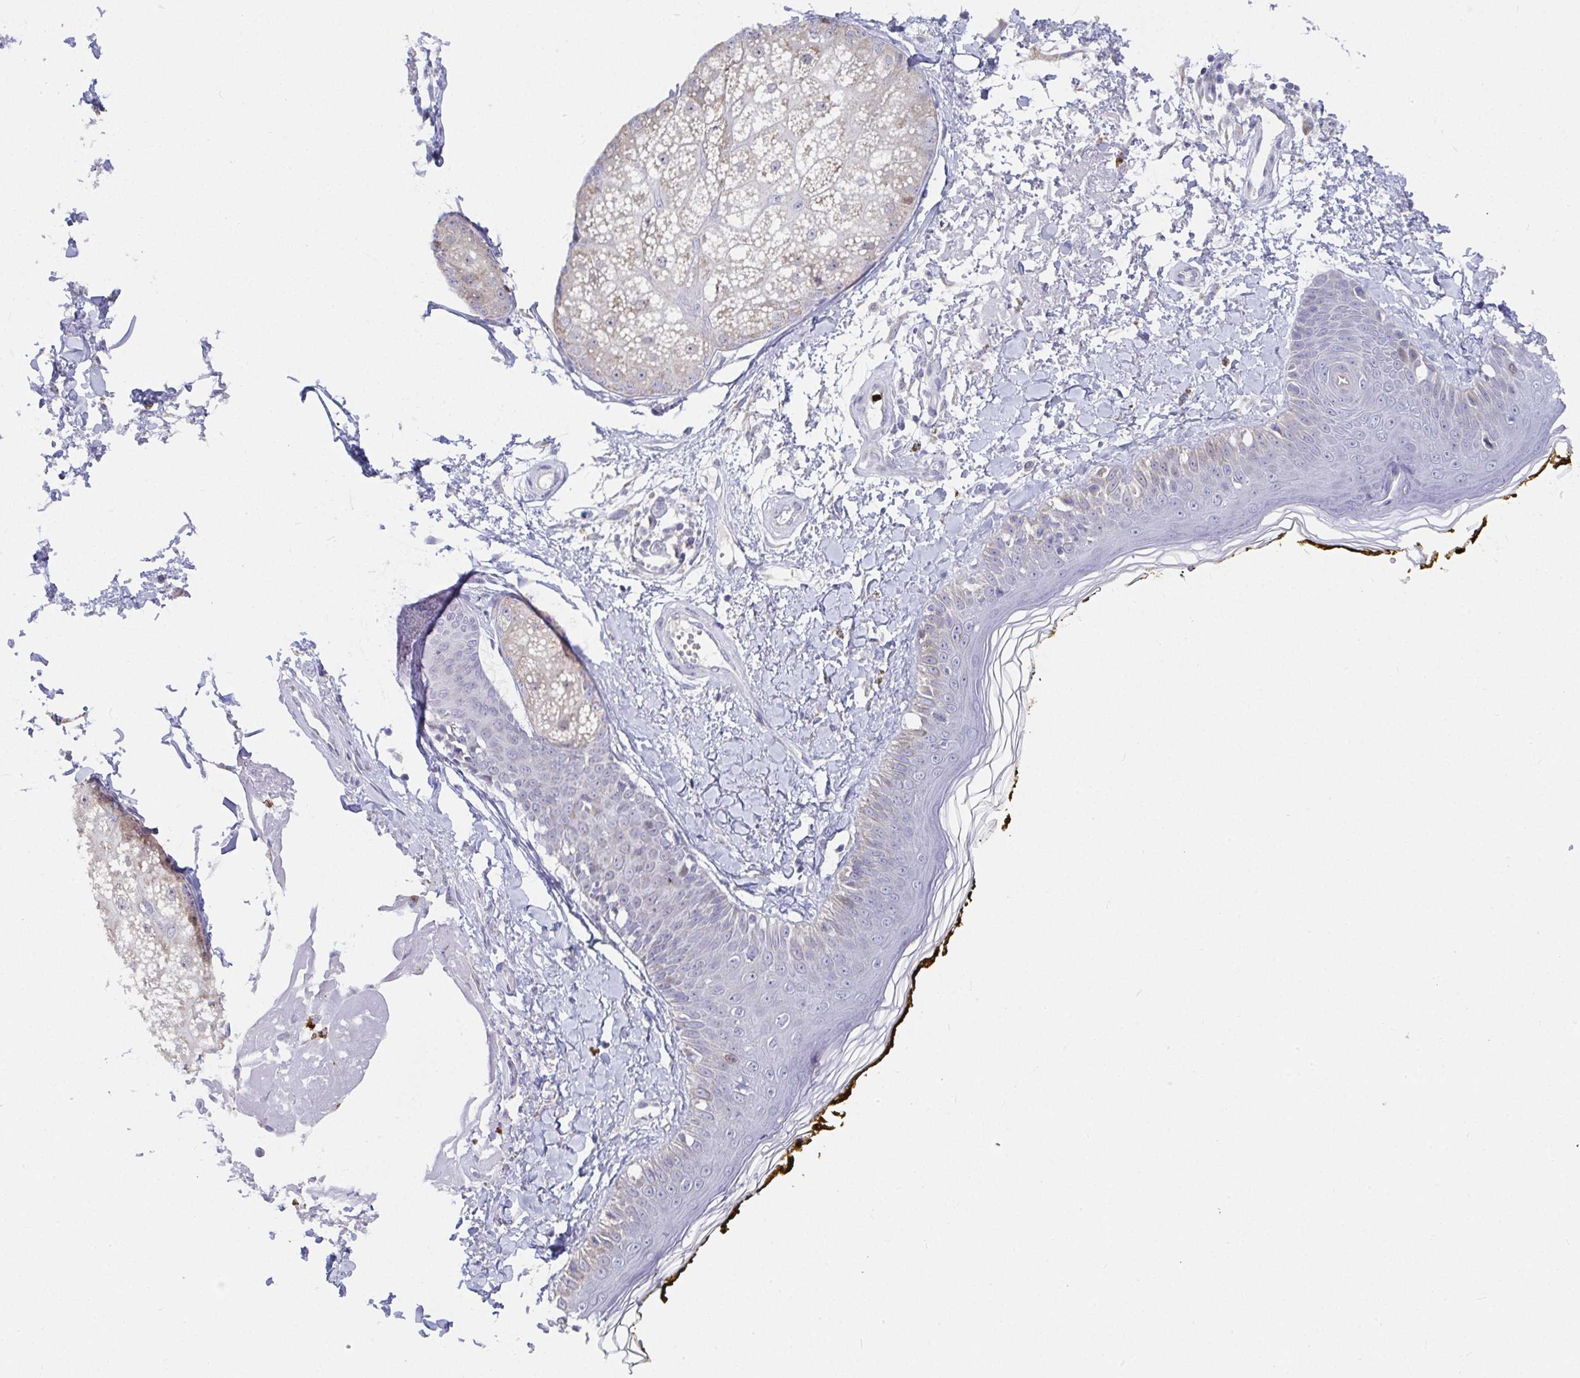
{"staining": {"intensity": "negative", "quantity": "none", "location": "none"}, "tissue": "skin", "cell_type": "Fibroblasts", "image_type": "normal", "snomed": [{"axis": "morphology", "description": "Normal tissue, NOS"}, {"axis": "topography", "description": "Skin"}], "caption": "Fibroblasts show no significant protein staining in benign skin. The staining was performed using DAB to visualize the protein expression in brown, while the nuclei were stained in blue with hematoxylin (Magnification: 20x).", "gene": "ATP5F1C", "patient": {"sex": "male", "age": 76}}